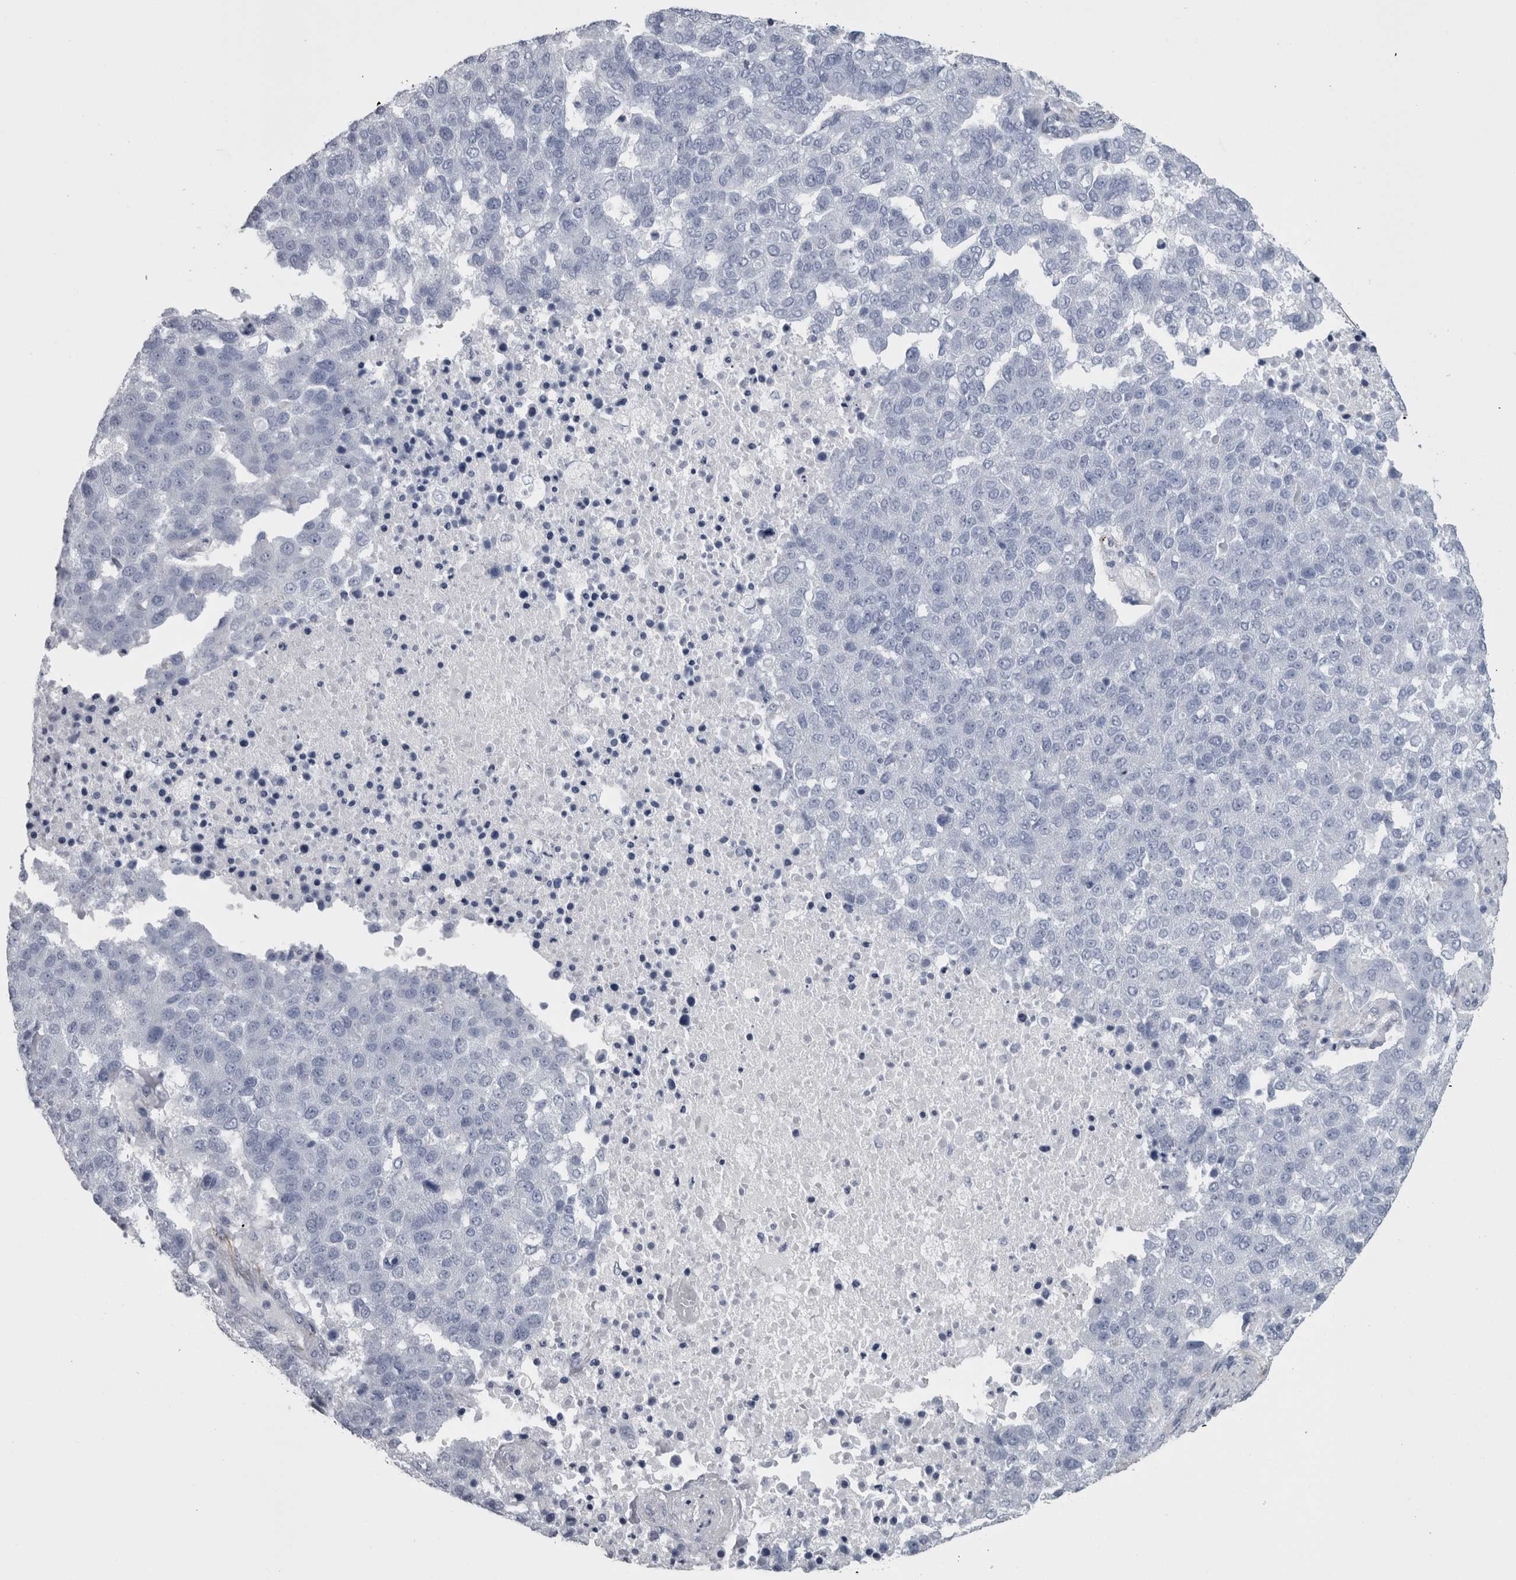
{"staining": {"intensity": "negative", "quantity": "none", "location": "none"}, "tissue": "pancreatic cancer", "cell_type": "Tumor cells", "image_type": "cancer", "snomed": [{"axis": "morphology", "description": "Adenocarcinoma, NOS"}, {"axis": "topography", "description": "Pancreas"}], "caption": "Tumor cells are negative for brown protein staining in pancreatic cancer.", "gene": "VWDE", "patient": {"sex": "female", "age": 61}}